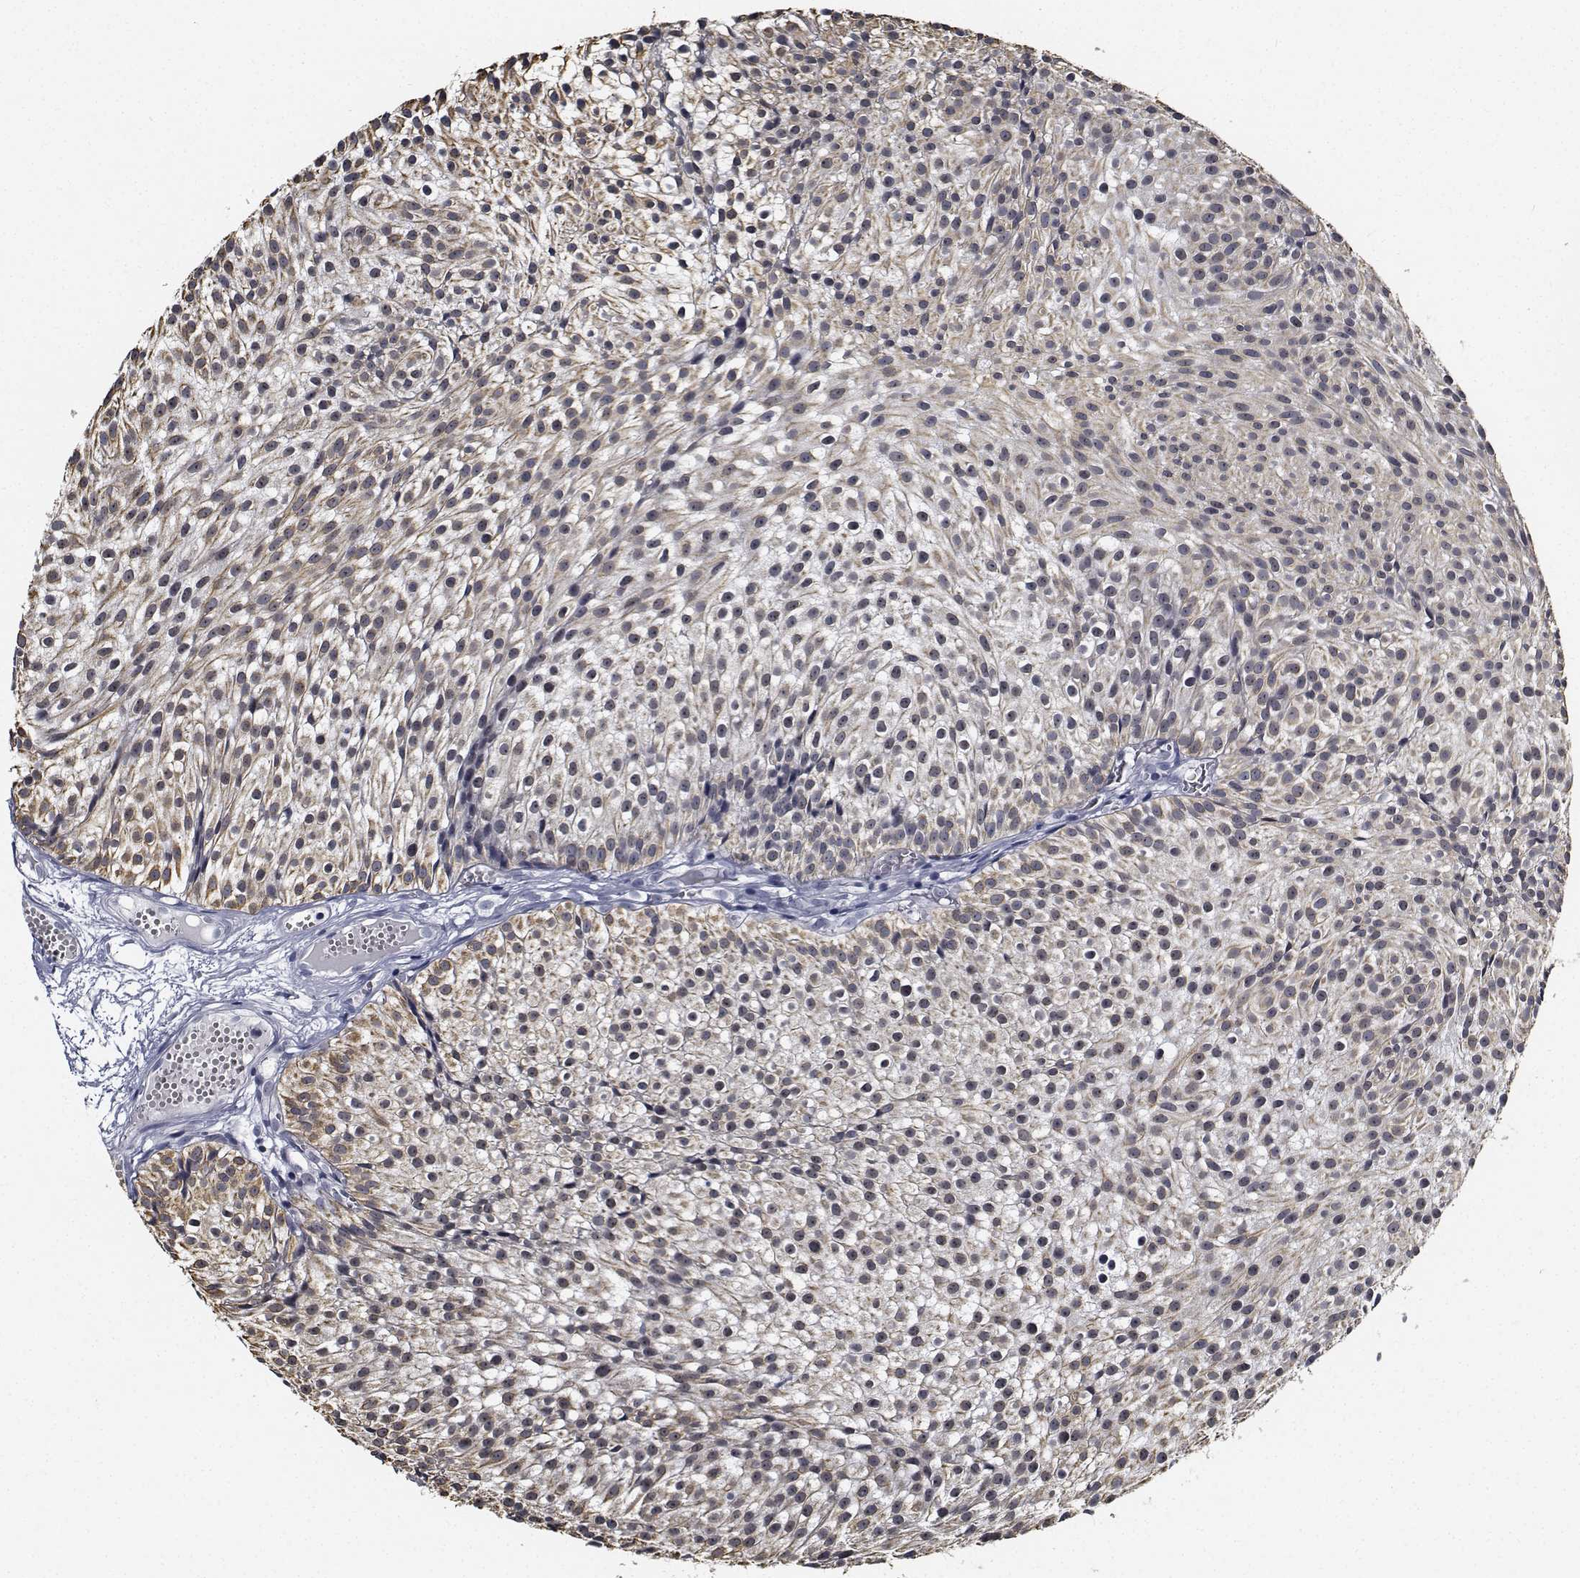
{"staining": {"intensity": "weak", "quantity": "25%-75%", "location": "cytoplasmic/membranous"}, "tissue": "urothelial cancer", "cell_type": "Tumor cells", "image_type": "cancer", "snomed": [{"axis": "morphology", "description": "Urothelial carcinoma, Low grade"}, {"axis": "topography", "description": "Urinary bladder"}], "caption": "Low-grade urothelial carcinoma tissue shows weak cytoplasmic/membranous staining in about 25%-75% of tumor cells", "gene": "NVL", "patient": {"sex": "male", "age": 63}}